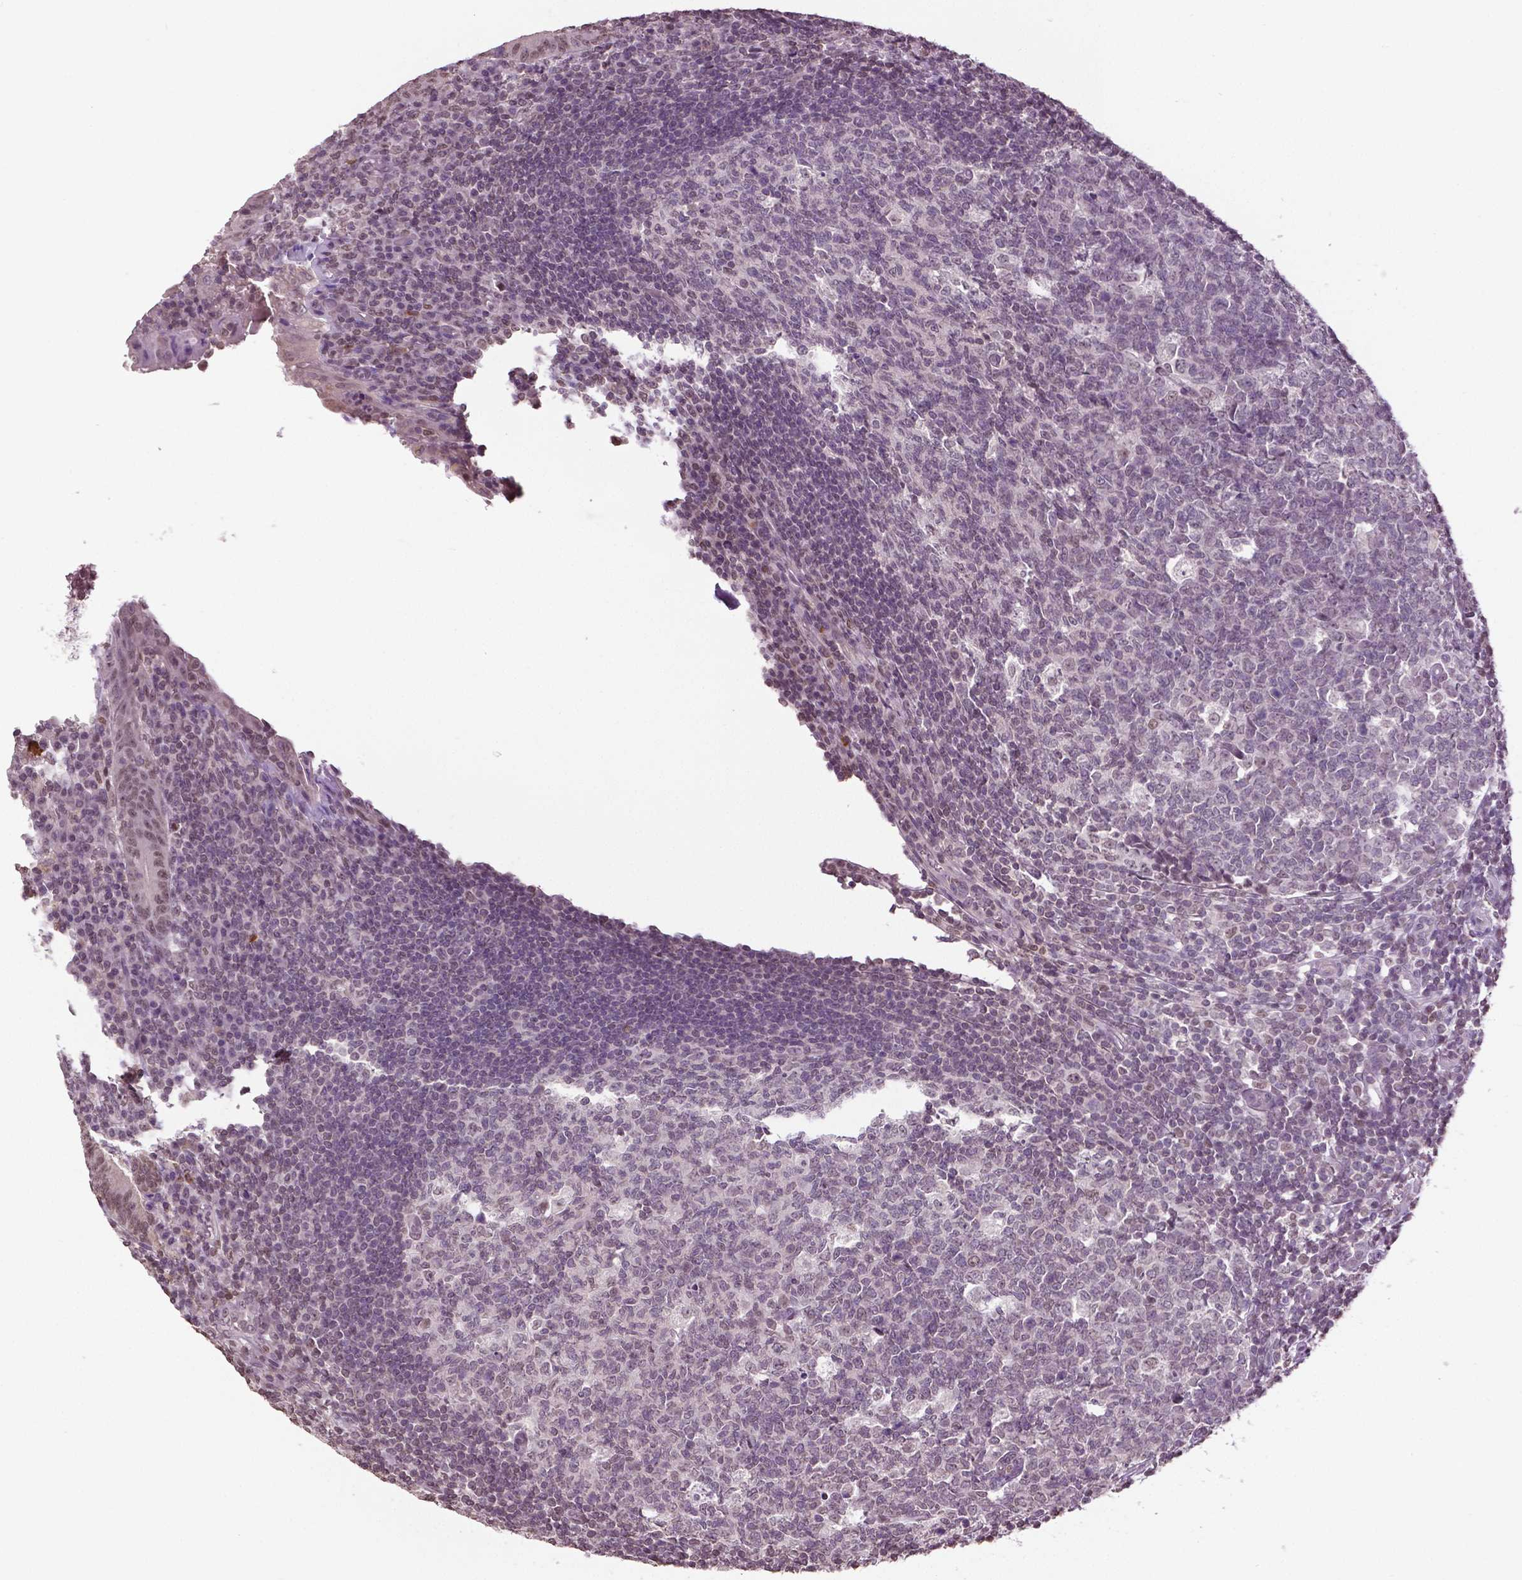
{"staining": {"intensity": "moderate", "quantity": "25%-75%", "location": "nuclear"}, "tissue": "appendix", "cell_type": "Glandular cells", "image_type": "normal", "snomed": [{"axis": "morphology", "description": "Normal tissue, NOS"}, {"axis": "topography", "description": "Appendix"}], "caption": "Brown immunohistochemical staining in normal appendix exhibits moderate nuclear staining in approximately 25%-75% of glandular cells.", "gene": "DLX5", "patient": {"sex": "male", "age": 18}}